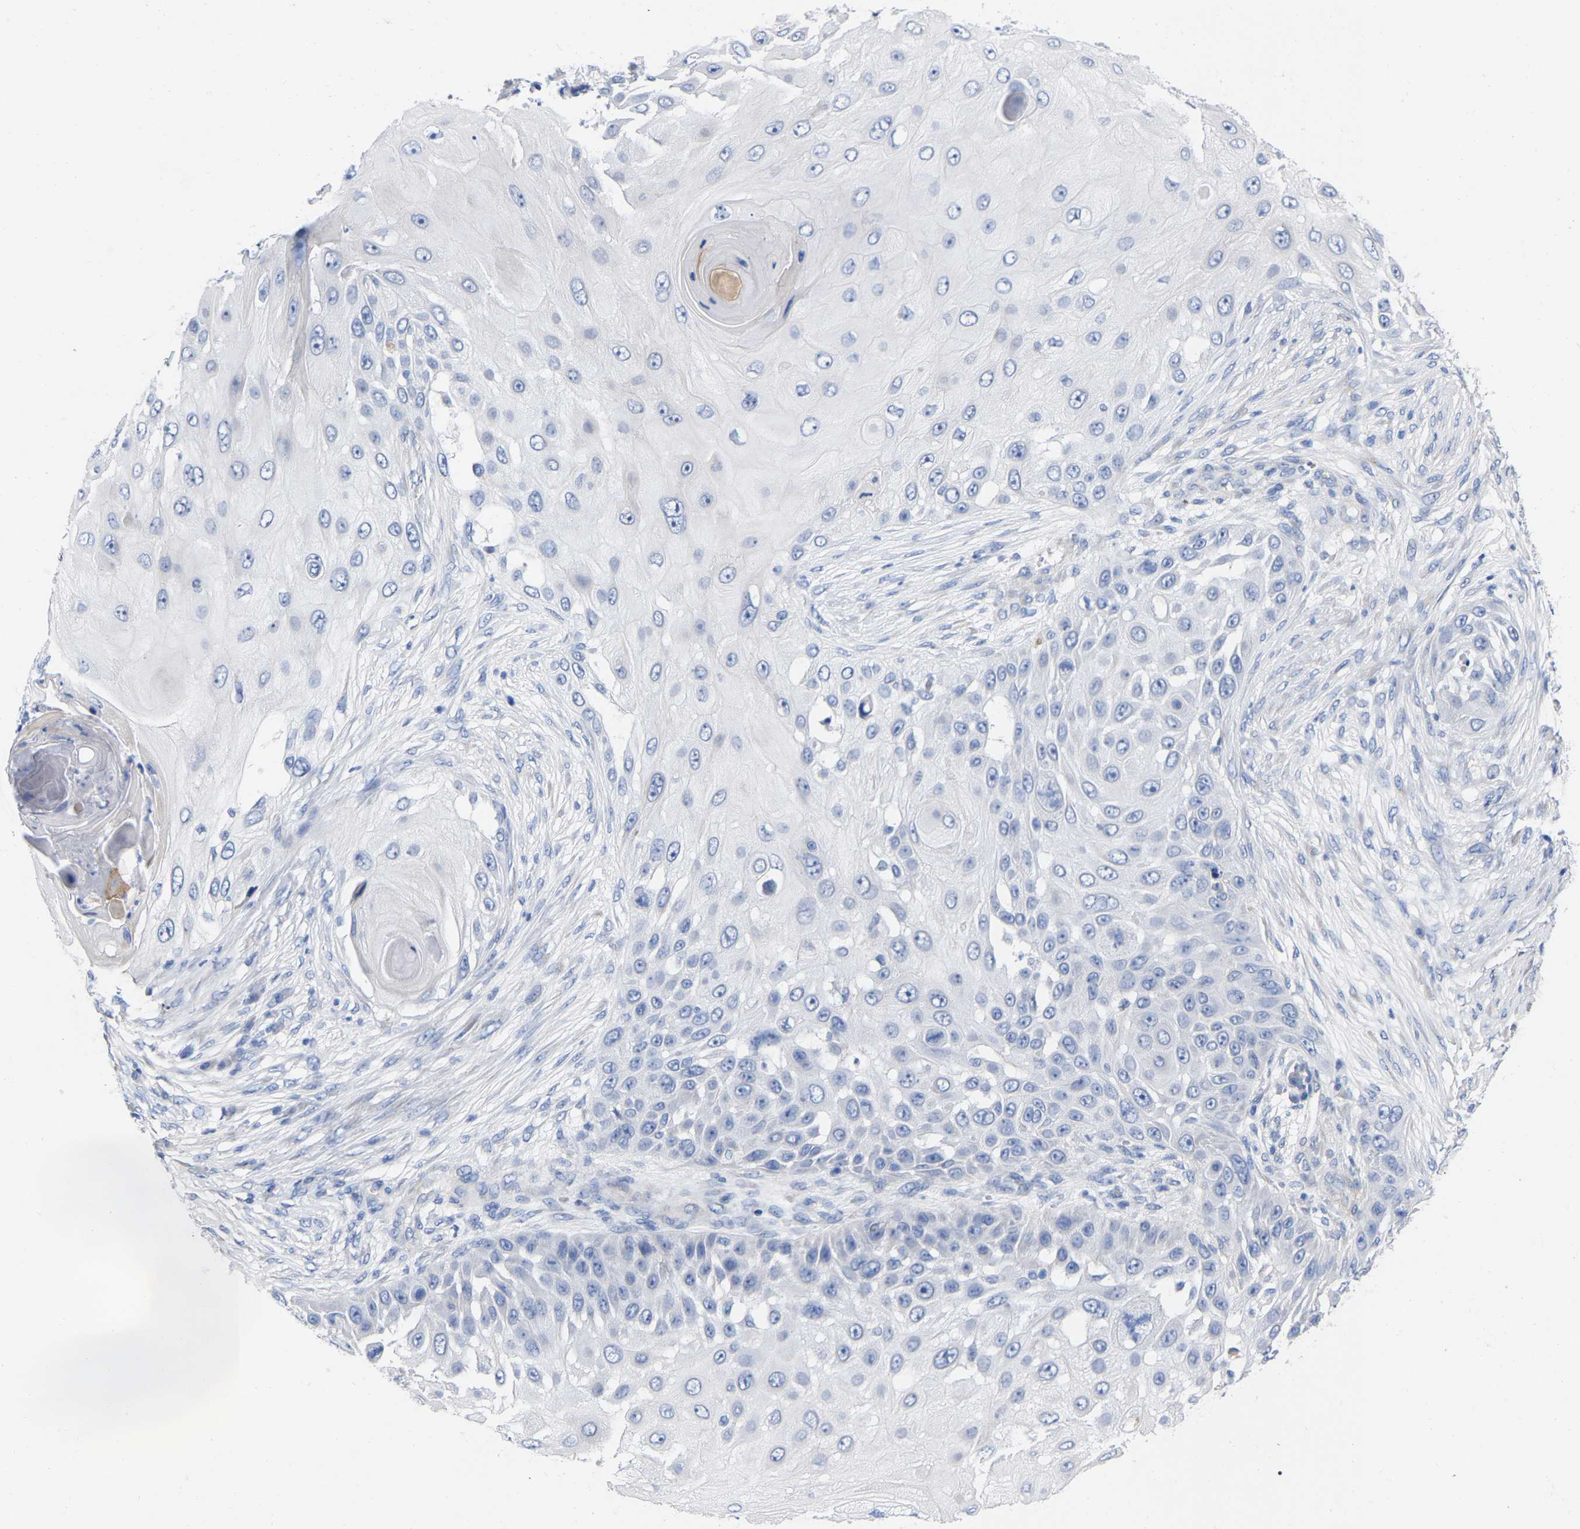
{"staining": {"intensity": "negative", "quantity": "none", "location": "none"}, "tissue": "skin cancer", "cell_type": "Tumor cells", "image_type": "cancer", "snomed": [{"axis": "morphology", "description": "Squamous cell carcinoma, NOS"}, {"axis": "topography", "description": "Skin"}], "caption": "Skin cancer (squamous cell carcinoma) stained for a protein using immunohistochemistry demonstrates no staining tumor cells.", "gene": "HAPLN1", "patient": {"sex": "female", "age": 44}}